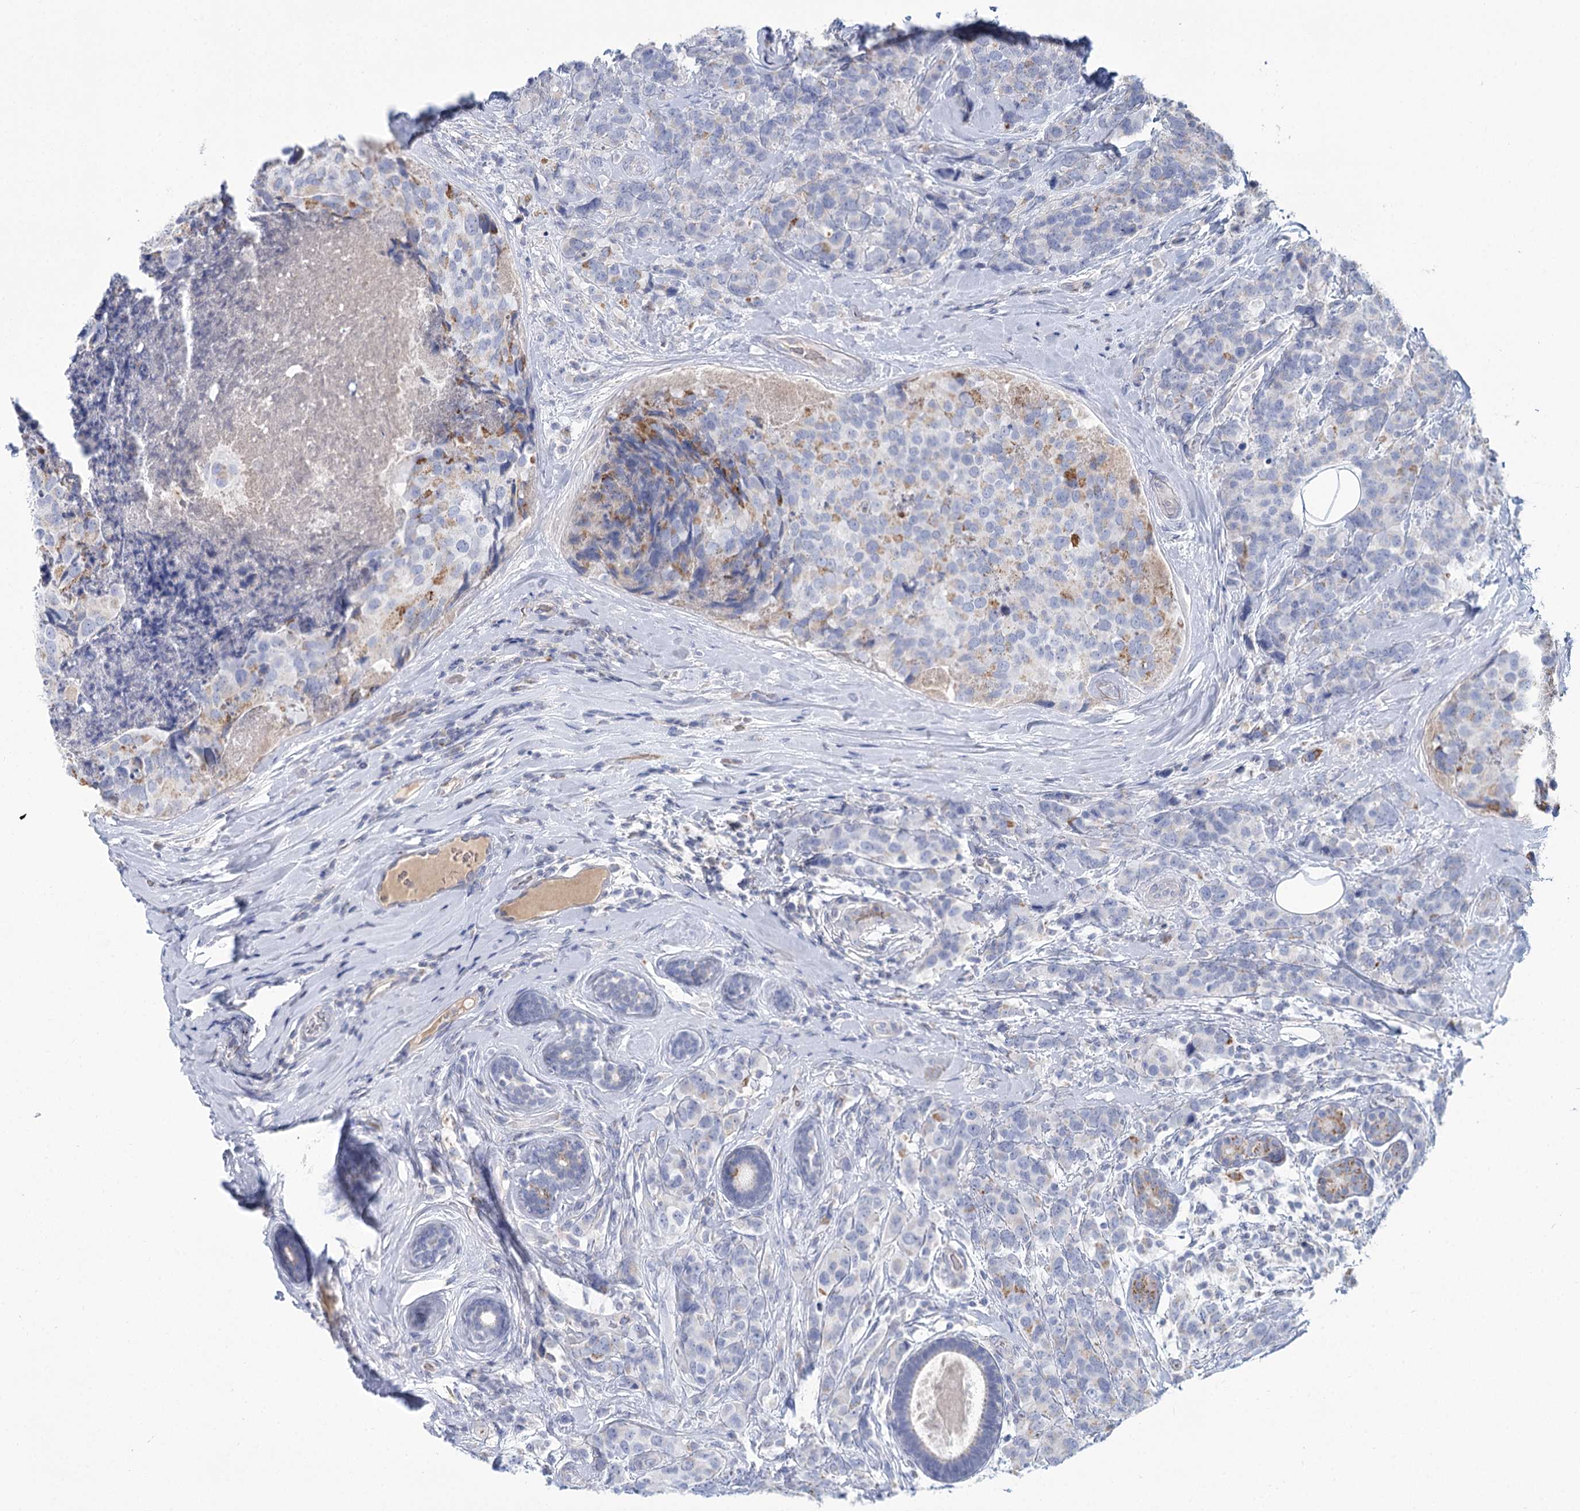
{"staining": {"intensity": "negative", "quantity": "none", "location": "none"}, "tissue": "breast cancer", "cell_type": "Tumor cells", "image_type": "cancer", "snomed": [{"axis": "morphology", "description": "Lobular carcinoma"}, {"axis": "topography", "description": "Breast"}], "caption": "This is an immunohistochemistry image of breast cancer (lobular carcinoma). There is no positivity in tumor cells.", "gene": "ARHGAP44", "patient": {"sex": "female", "age": 59}}